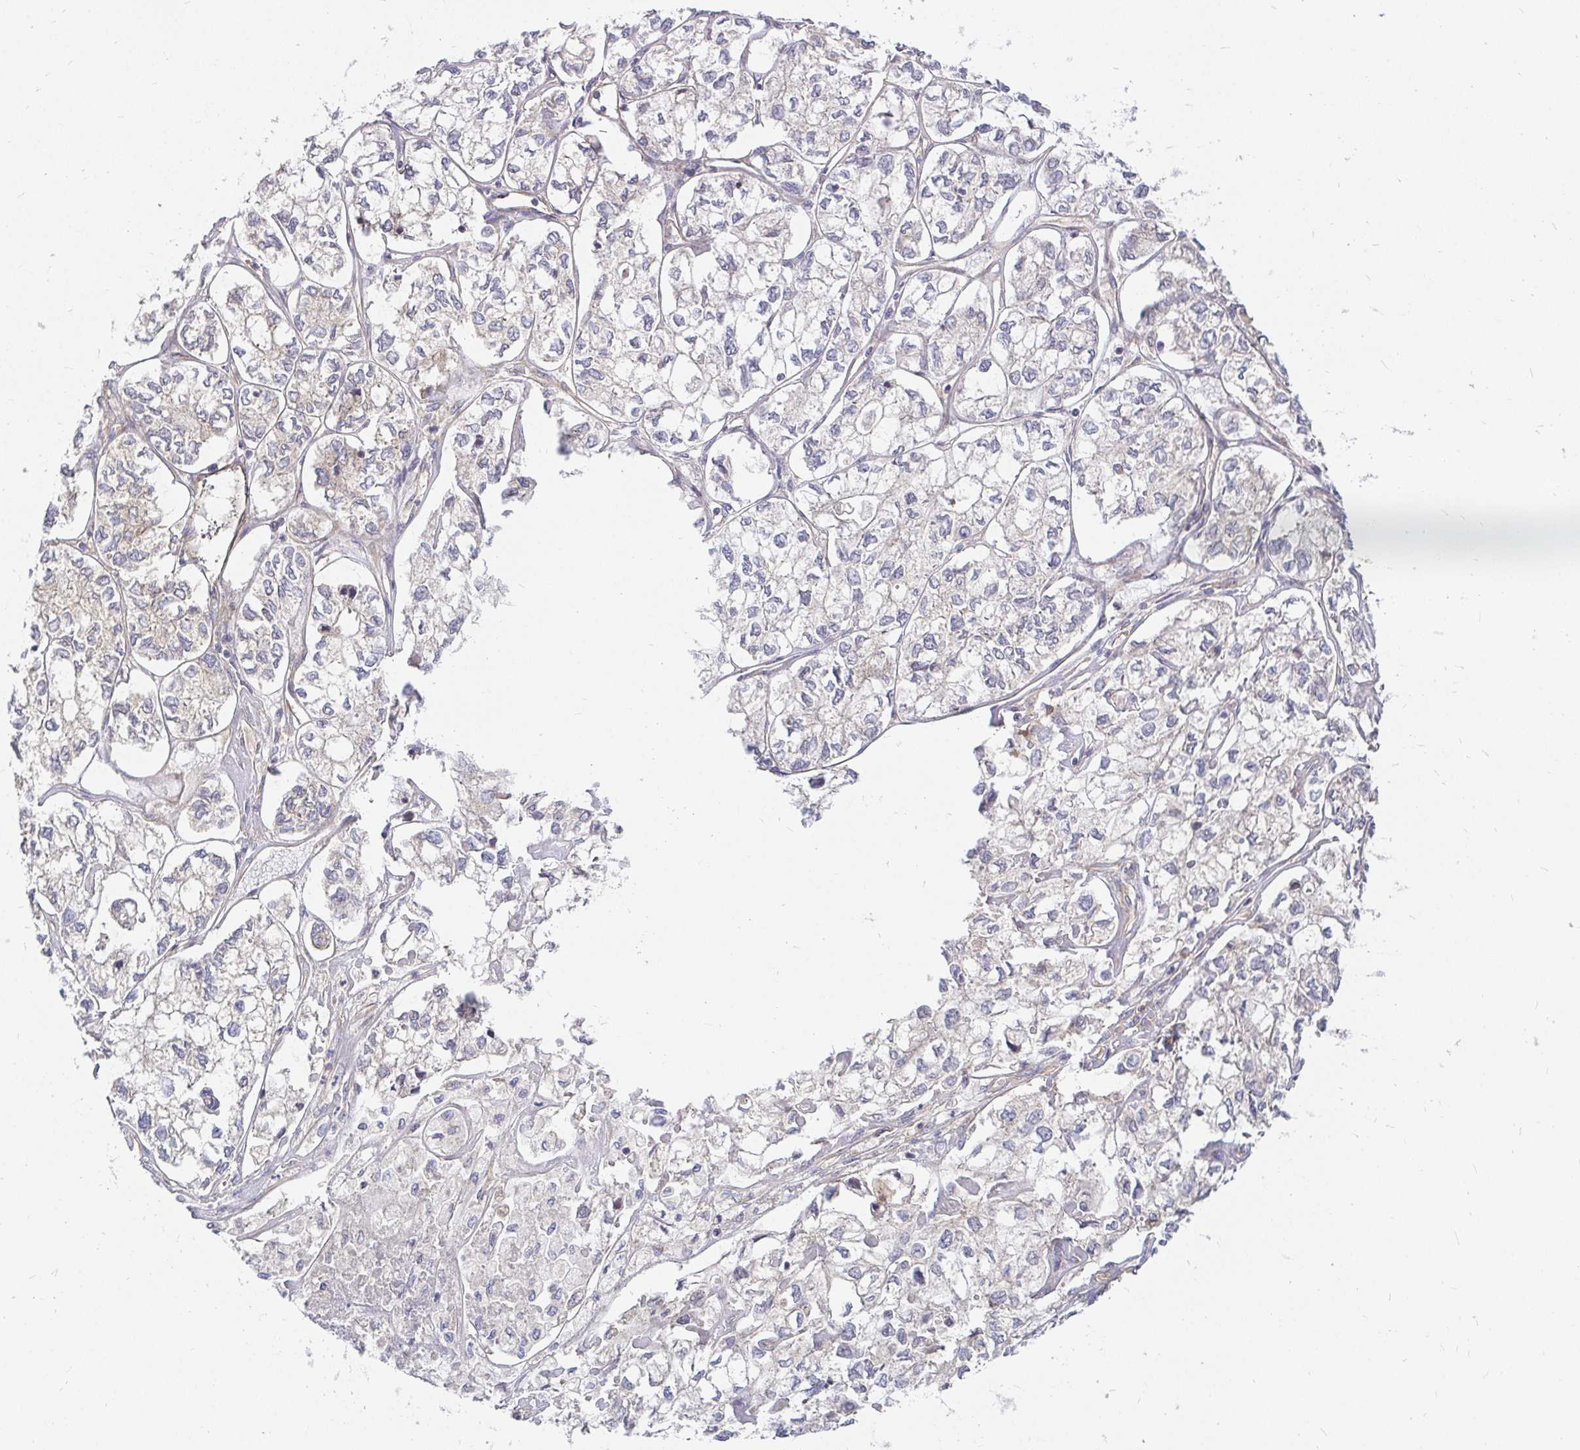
{"staining": {"intensity": "weak", "quantity": "25%-75%", "location": "cytoplasmic/membranous"}, "tissue": "ovarian cancer", "cell_type": "Tumor cells", "image_type": "cancer", "snomed": [{"axis": "morphology", "description": "Carcinoma, endometroid"}, {"axis": "topography", "description": "Ovary"}], "caption": "The immunohistochemical stain highlights weak cytoplasmic/membranous positivity in tumor cells of endometroid carcinoma (ovarian) tissue.", "gene": "KIF5B", "patient": {"sex": "female", "age": 64}}